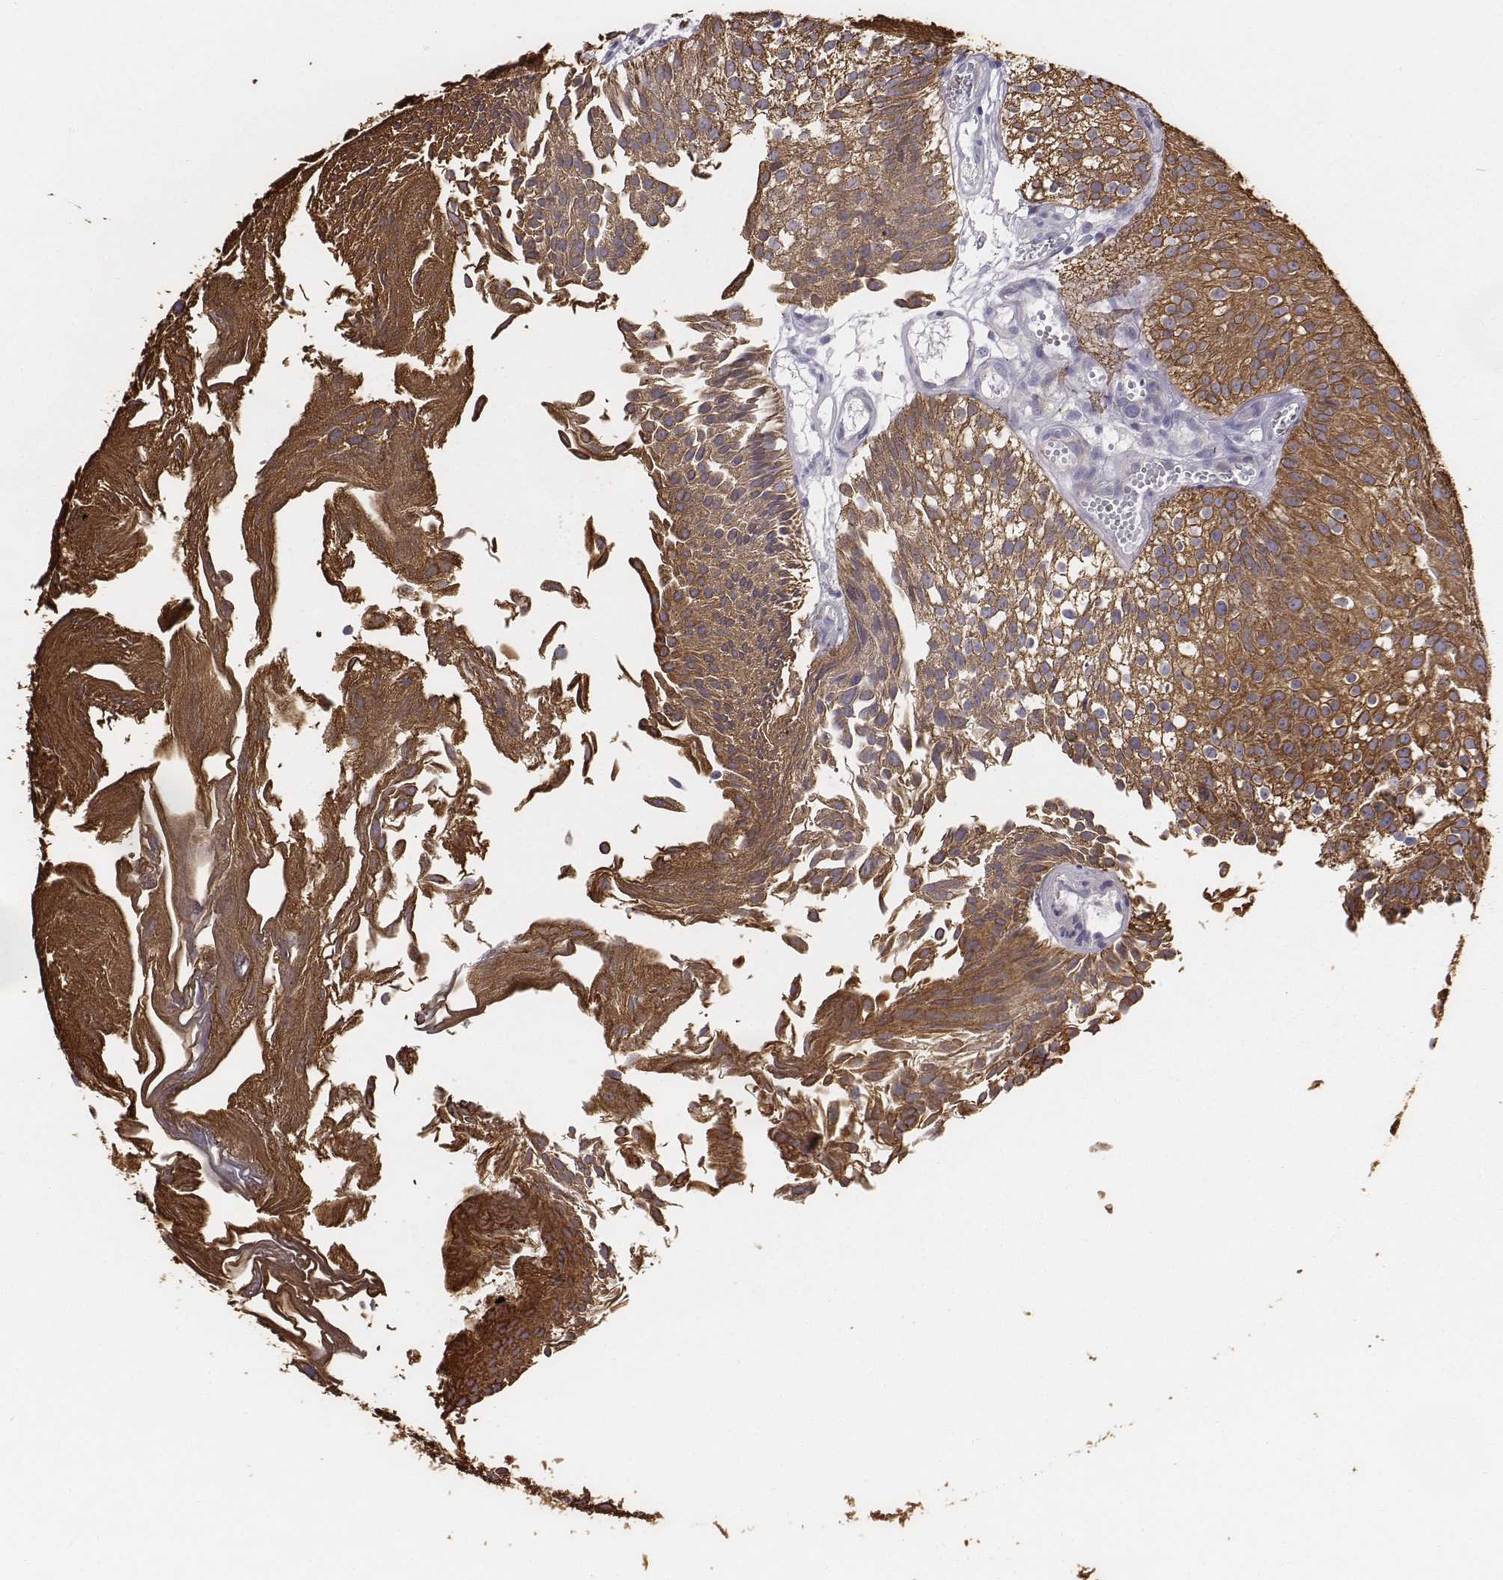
{"staining": {"intensity": "moderate", "quantity": ">75%", "location": "cytoplasmic/membranous"}, "tissue": "urothelial cancer", "cell_type": "Tumor cells", "image_type": "cancer", "snomed": [{"axis": "morphology", "description": "Urothelial carcinoma, Low grade"}, {"axis": "topography", "description": "Urinary bladder"}], "caption": "Immunohistochemical staining of human urothelial carcinoma (low-grade) displays moderate cytoplasmic/membranous protein staining in about >75% of tumor cells. The protein is stained brown, and the nuclei are stained in blue (DAB (3,3'-diaminobenzidine) IHC with brightfield microscopy, high magnification).", "gene": "CHST14", "patient": {"sex": "male", "age": 70}}